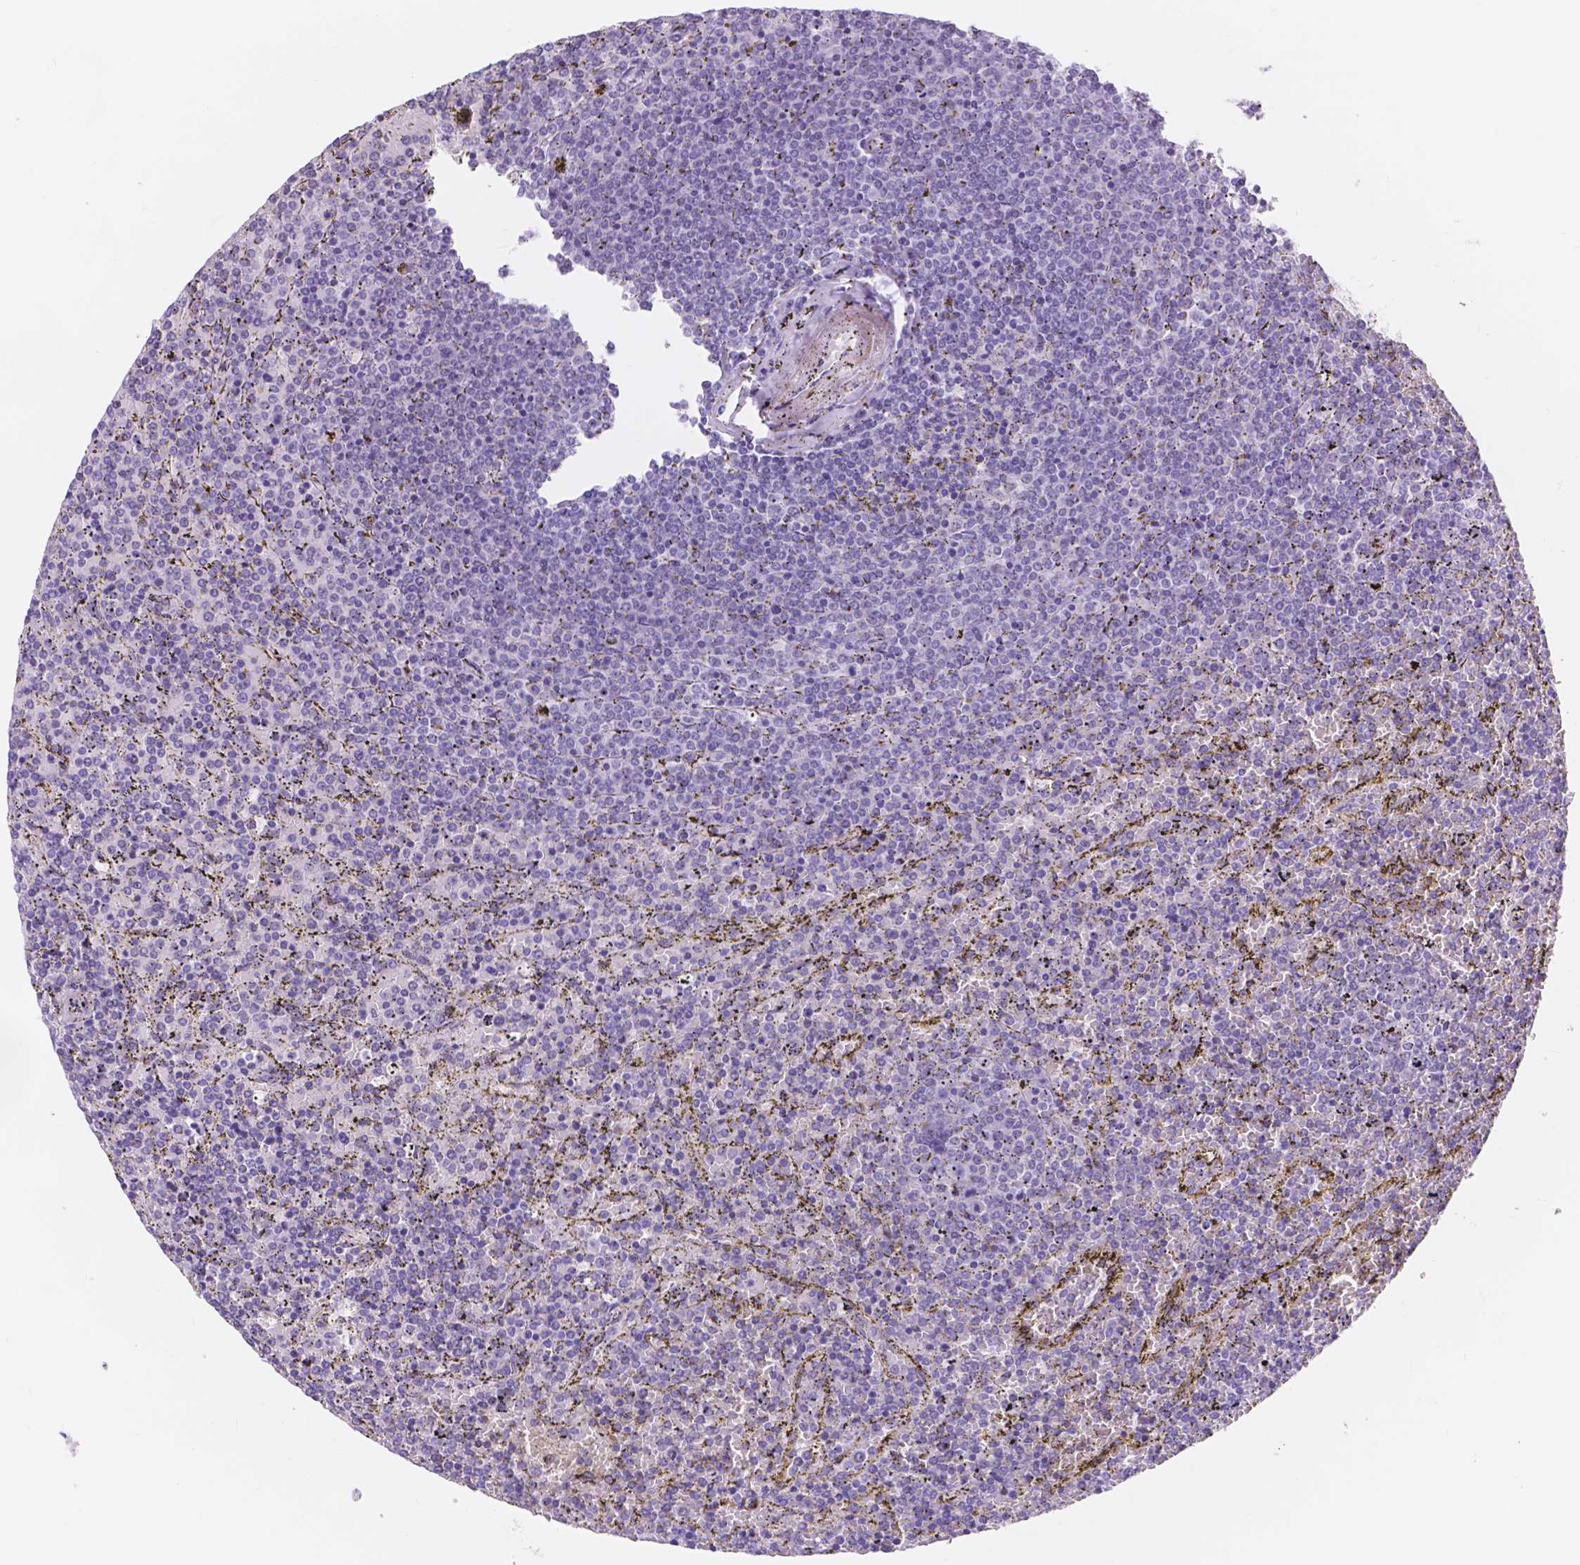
{"staining": {"intensity": "negative", "quantity": "none", "location": "none"}, "tissue": "lymphoma", "cell_type": "Tumor cells", "image_type": "cancer", "snomed": [{"axis": "morphology", "description": "Malignant lymphoma, non-Hodgkin's type, Low grade"}, {"axis": "topography", "description": "Spleen"}], "caption": "Tumor cells are negative for brown protein staining in lymphoma. (DAB (3,3'-diaminobenzidine) IHC visualized using brightfield microscopy, high magnification).", "gene": "DCC", "patient": {"sex": "female", "age": 77}}